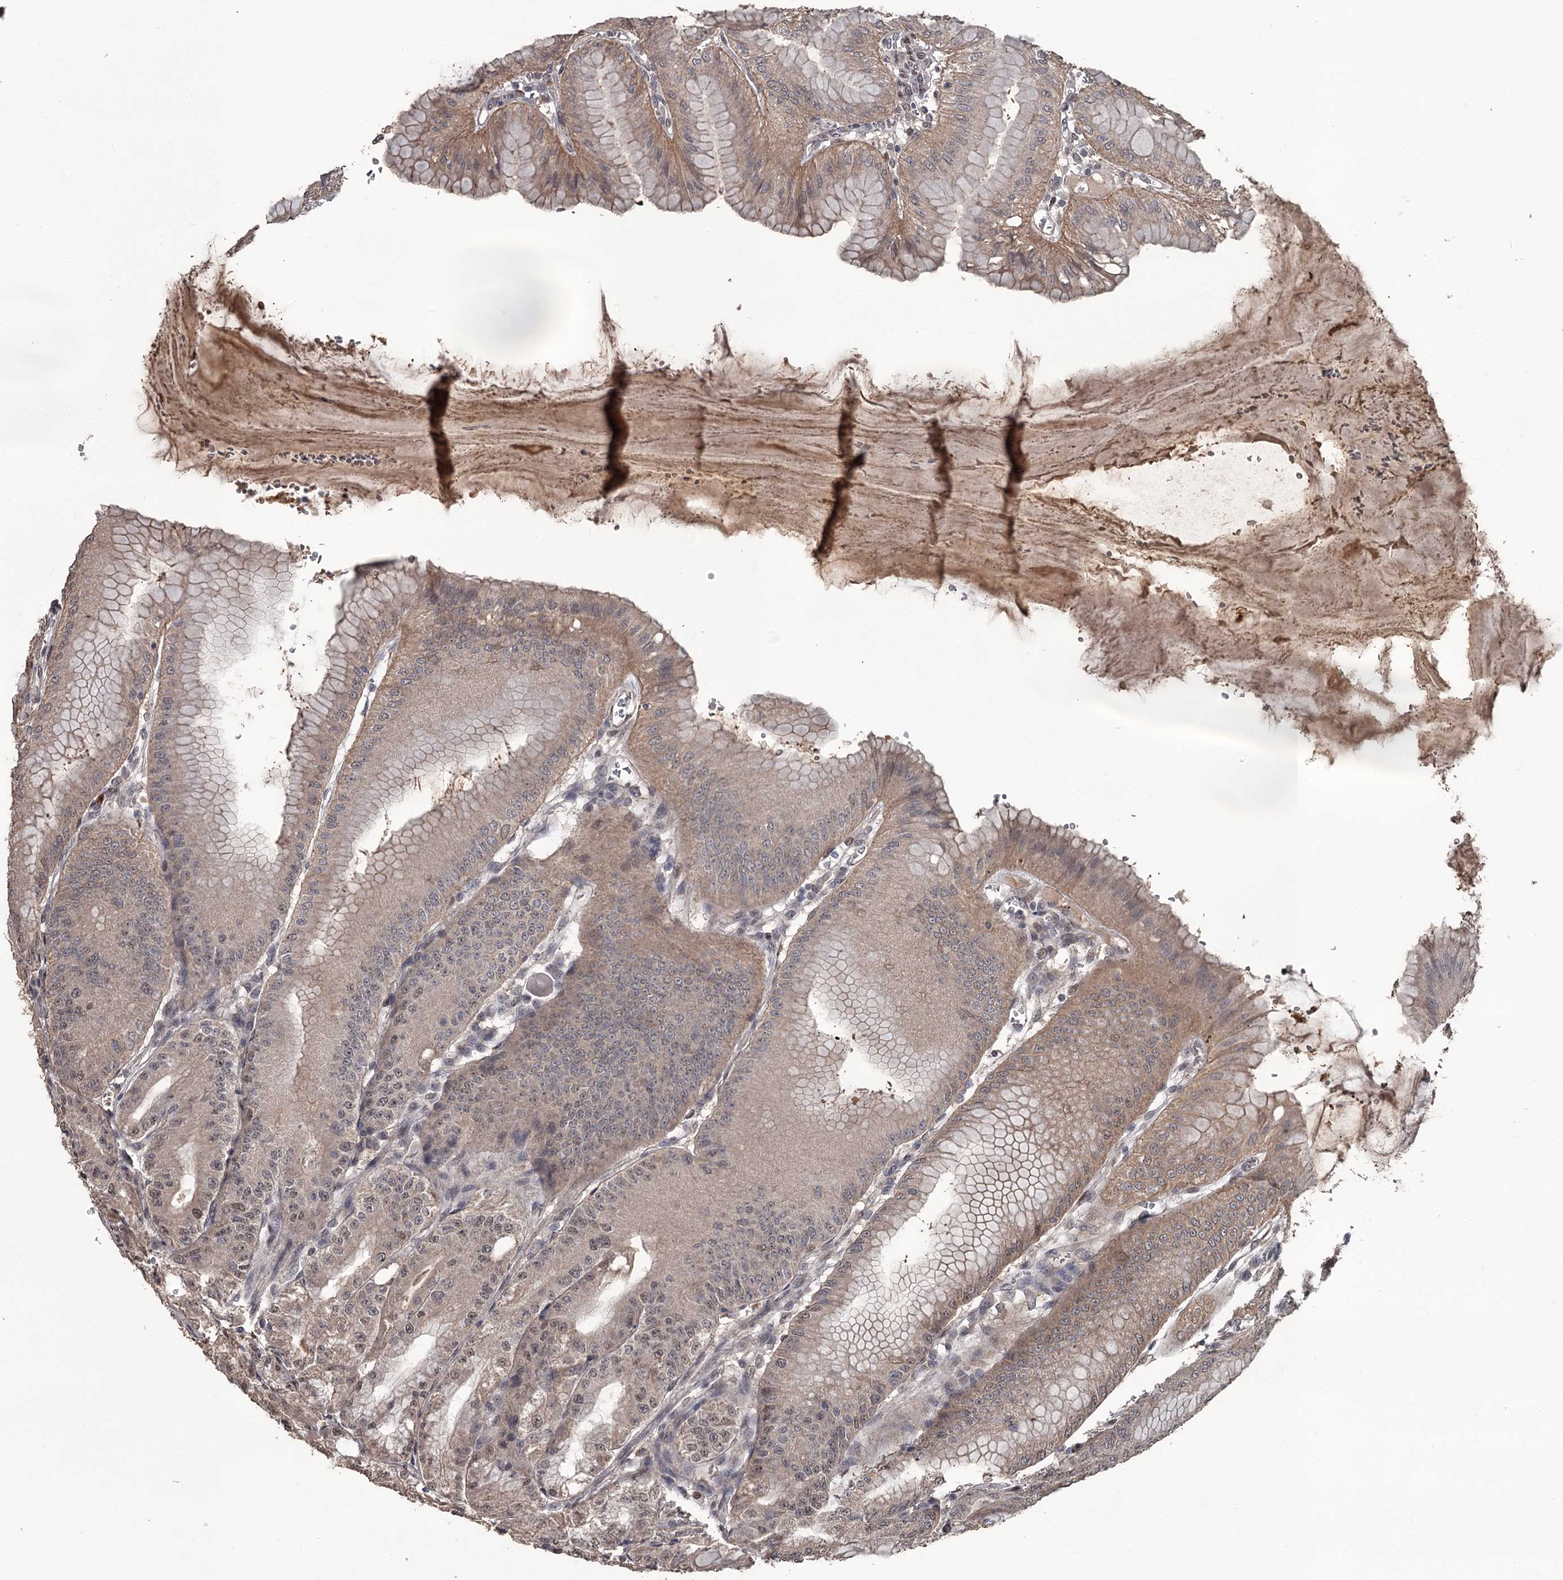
{"staining": {"intensity": "moderate", "quantity": ">75%", "location": "cytoplasmic/membranous,nuclear"}, "tissue": "stomach", "cell_type": "Glandular cells", "image_type": "normal", "snomed": [{"axis": "morphology", "description": "Normal tissue, NOS"}, {"axis": "topography", "description": "Stomach, lower"}], "caption": "Immunohistochemistry (IHC) (DAB) staining of unremarkable stomach displays moderate cytoplasmic/membranous,nuclear protein positivity in about >75% of glandular cells.", "gene": "PRPF40B", "patient": {"sex": "male", "age": 71}}